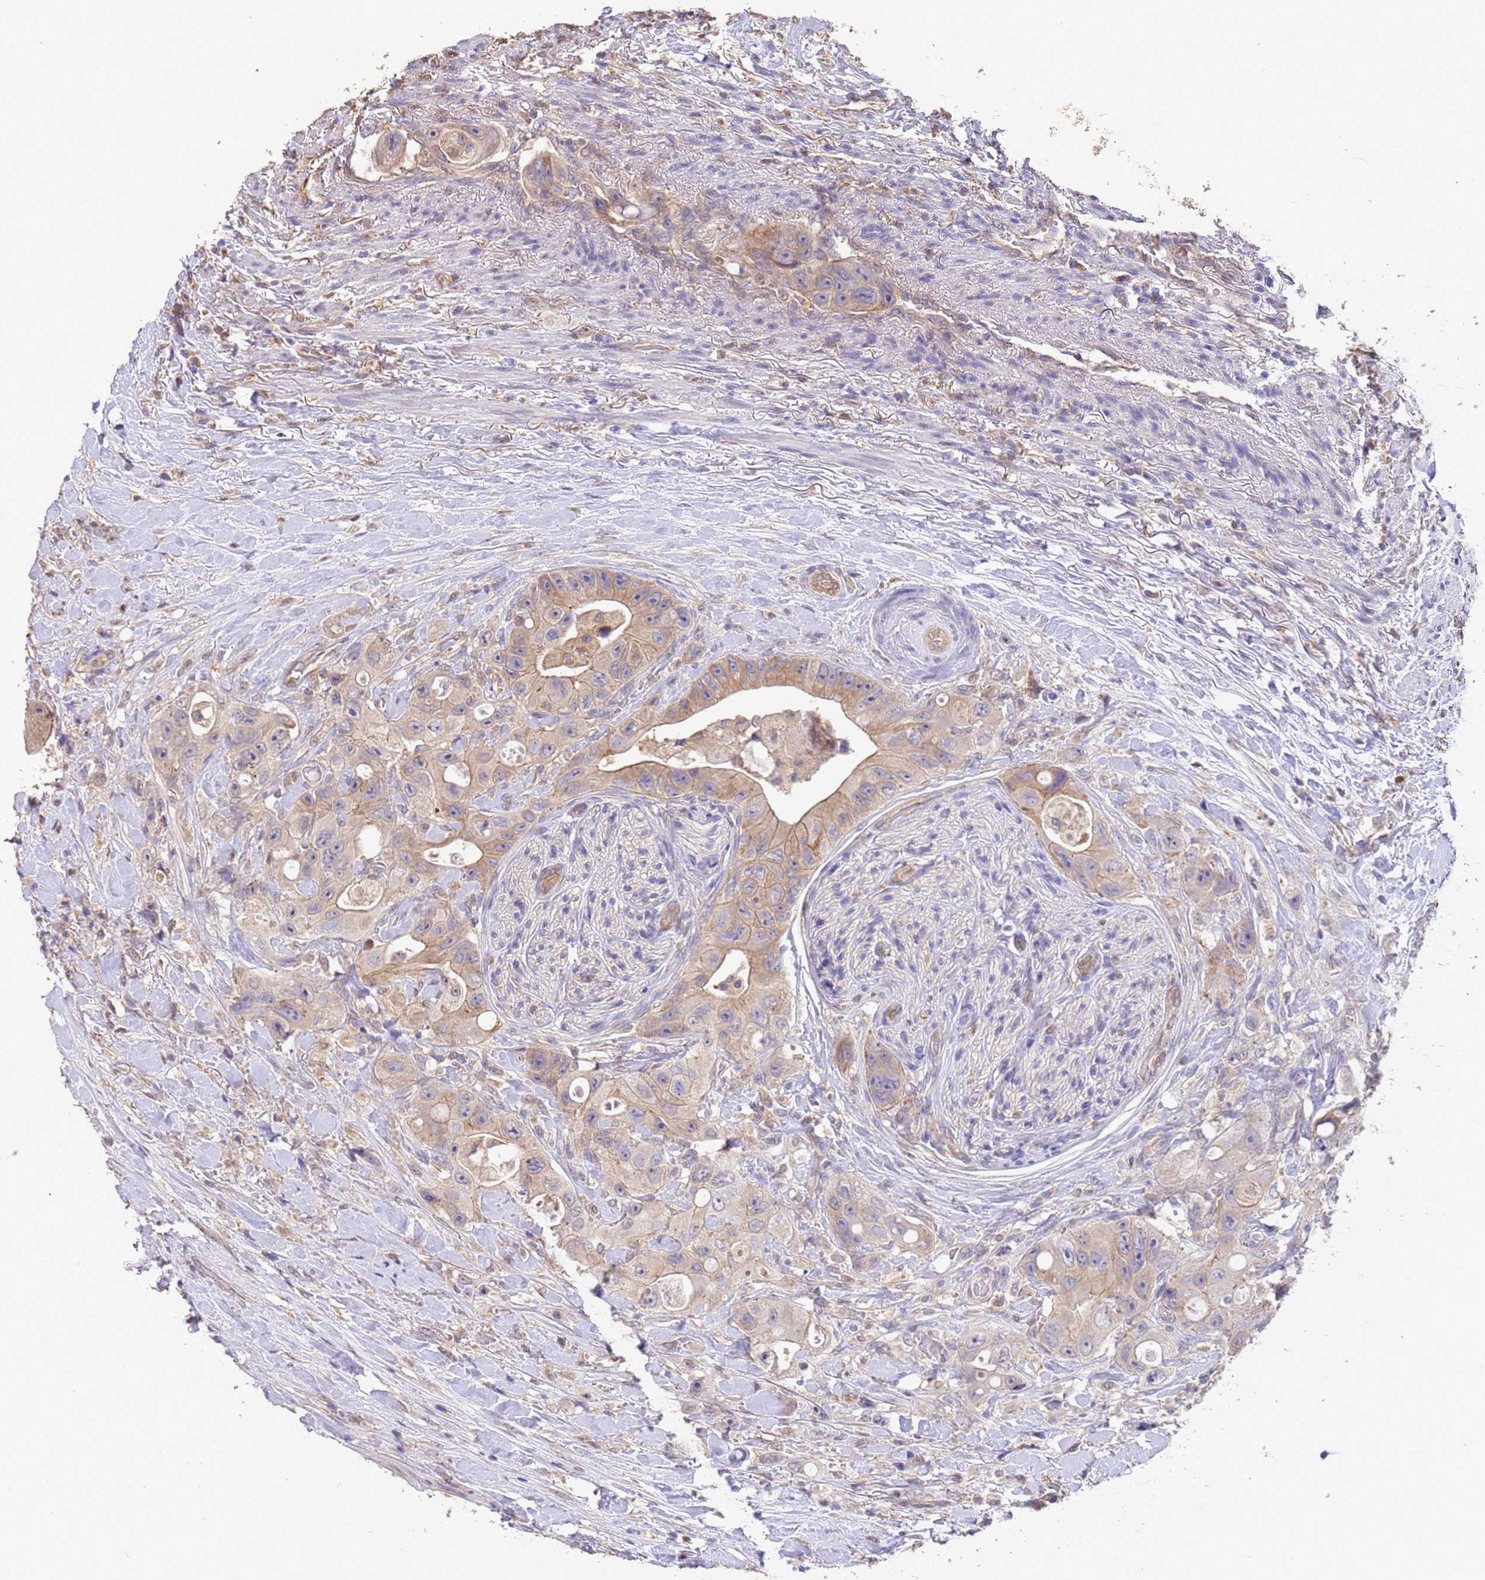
{"staining": {"intensity": "weak", "quantity": "25%-75%", "location": "cytoplasmic/membranous"}, "tissue": "colorectal cancer", "cell_type": "Tumor cells", "image_type": "cancer", "snomed": [{"axis": "morphology", "description": "Adenocarcinoma, NOS"}, {"axis": "topography", "description": "Colon"}], "caption": "Protein analysis of colorectal adenocarcinoma tissue demonstrates weak cytoplasmic/membranous expression in approximately 25%-75% of tumor cells. The staining was performed using DAB (3,3'-diaminobenzidine) to visualize the protein expression in brown, while the nuclei were stained in blue with hematoxylin (Magnification: 20x).", "gene": "NPHP1", "patient": {"sex": "female", "age": 46}}